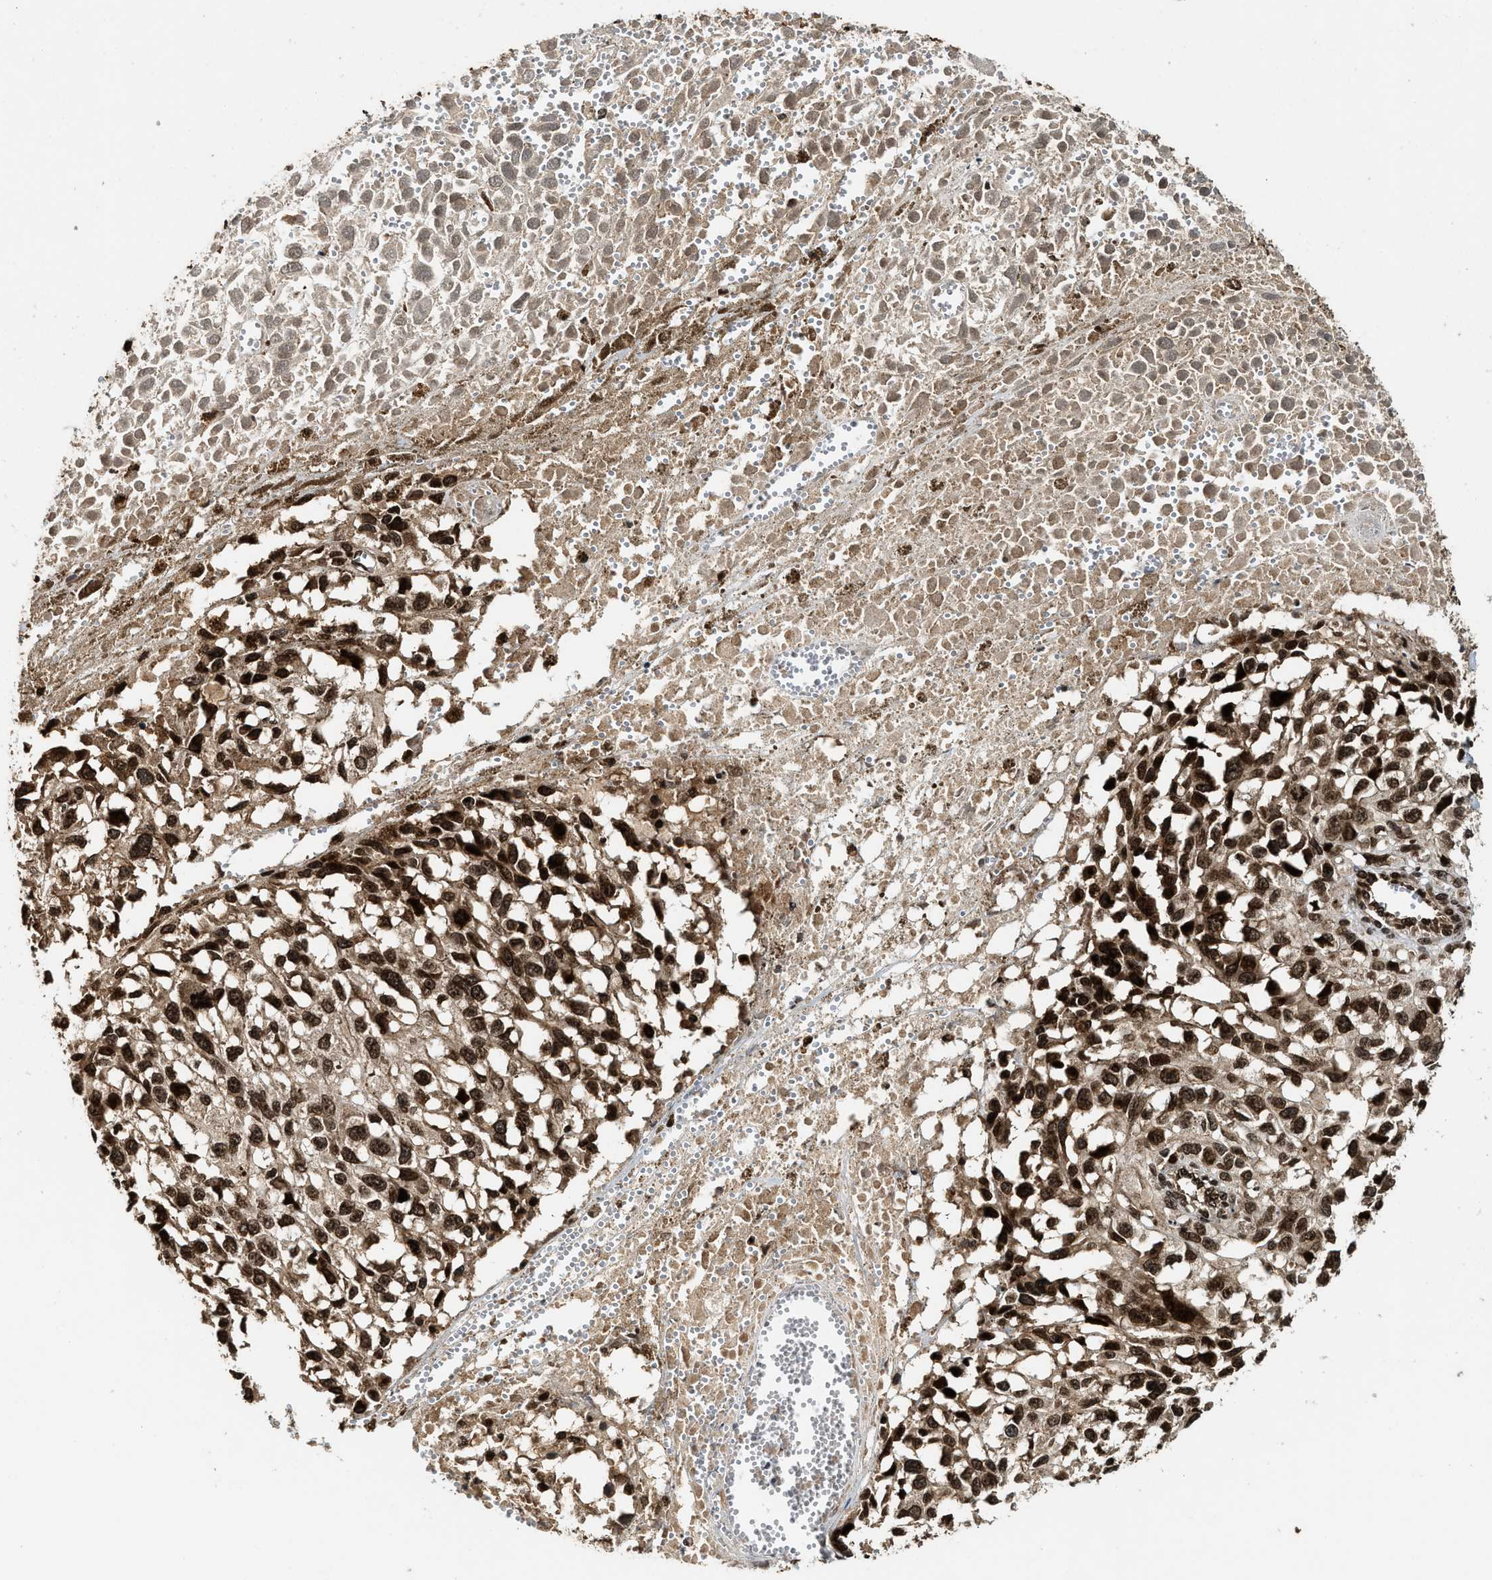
{"staining": {"intensity": "strong", "quantity": ">75%", "location": "cytoplasmic/membranous,nuclear"}, "tissue": "melanoma", "cell_type": "Tumor cells", "image_type": "cancer", "snomed": [{"axis": "morphology", "description": "Malignant melanoma, Metastatic site"}, {"axis": "topography", "description": "Lymph node"}], "caption": "Immunohistochemical staining of malignant melanoma (metastatic site) displays strong cytoplasmic/membranous and nuclear protein staining in about >75% of tumor cells.", "gene": "MDM2", "patient": {"sex": "male", "age": 59}}